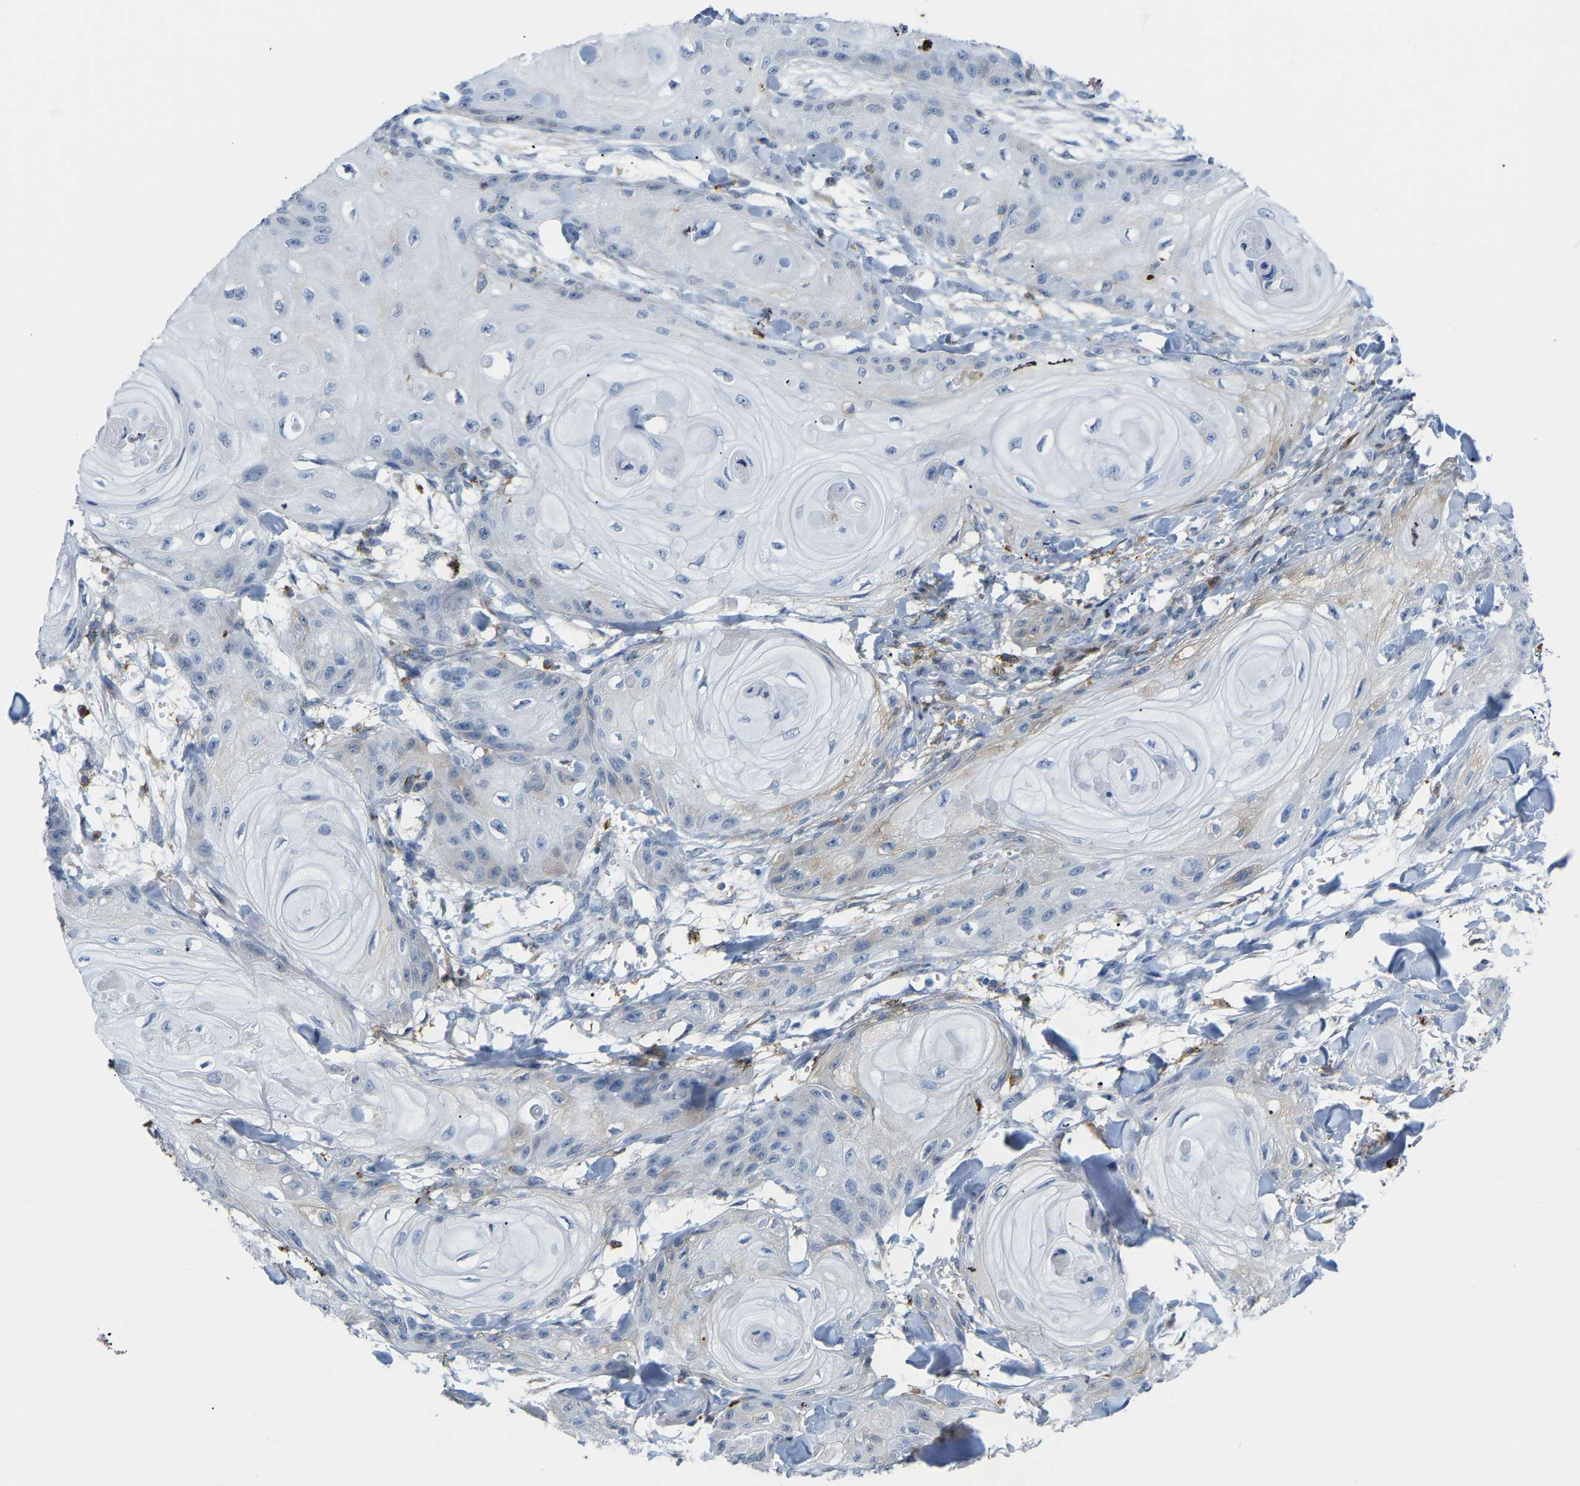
{"staining": {"intensity": "negative", "quantity": "none", "location": "none"}, "tissue": "skin cancer", "cell_type": "Tumor cells", "image_type": "cancer", "snomed": [{"axis": "morphology", "description": "Squamous cell carcinoma, NOS"}, {"axis": "topography", "description": "Skin"}], "caption": "Skin cancer was stained to show a protein in brown. There is no significant staining in tumor cells.", "gene": "ABTB2", "patient": {"sex": "male", "age": 74}}